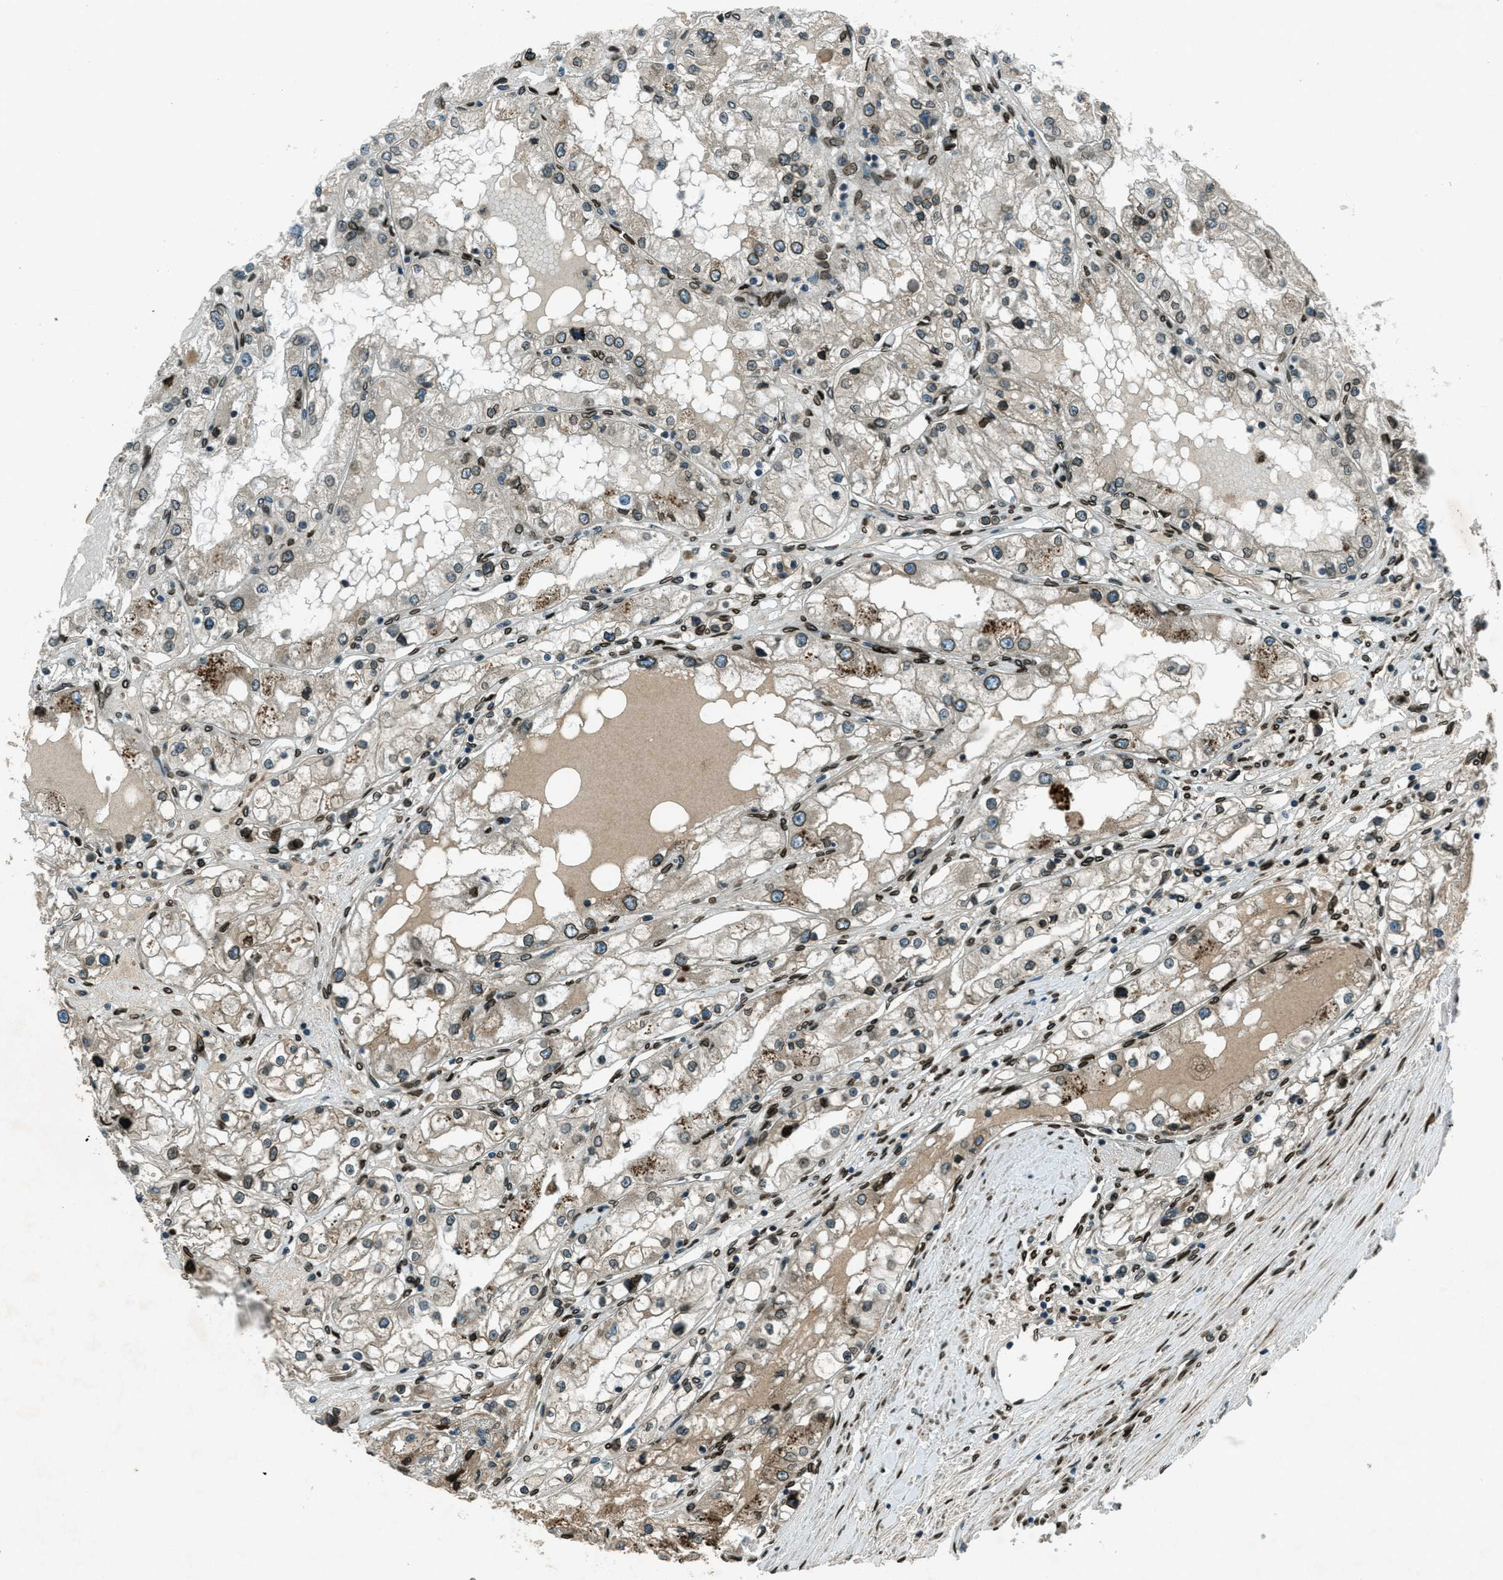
{"staining": {"intensity": "moderate", "quantity": ">75%", "location": "cytoplasmic/membranous,nuclear"}, "tissue": "renal cancer", "cell_type": "Tumor cells", "image_type": "cancer", "snomed": [{"axis": "morphology", "description": "Adenocarcinoma, NOS"}, {"axis": "topography", "description": "Kidney"}], "caption": "This histopathology image reveals immunohistochemistry staining of renal adenocarcinoma, with medium moderate cytoplasmic/membranous and nuclear positivity in approximately >75% of tumor cells.", "gene": "LEMD2", "patient": {"sex": "male", "age": 68}}